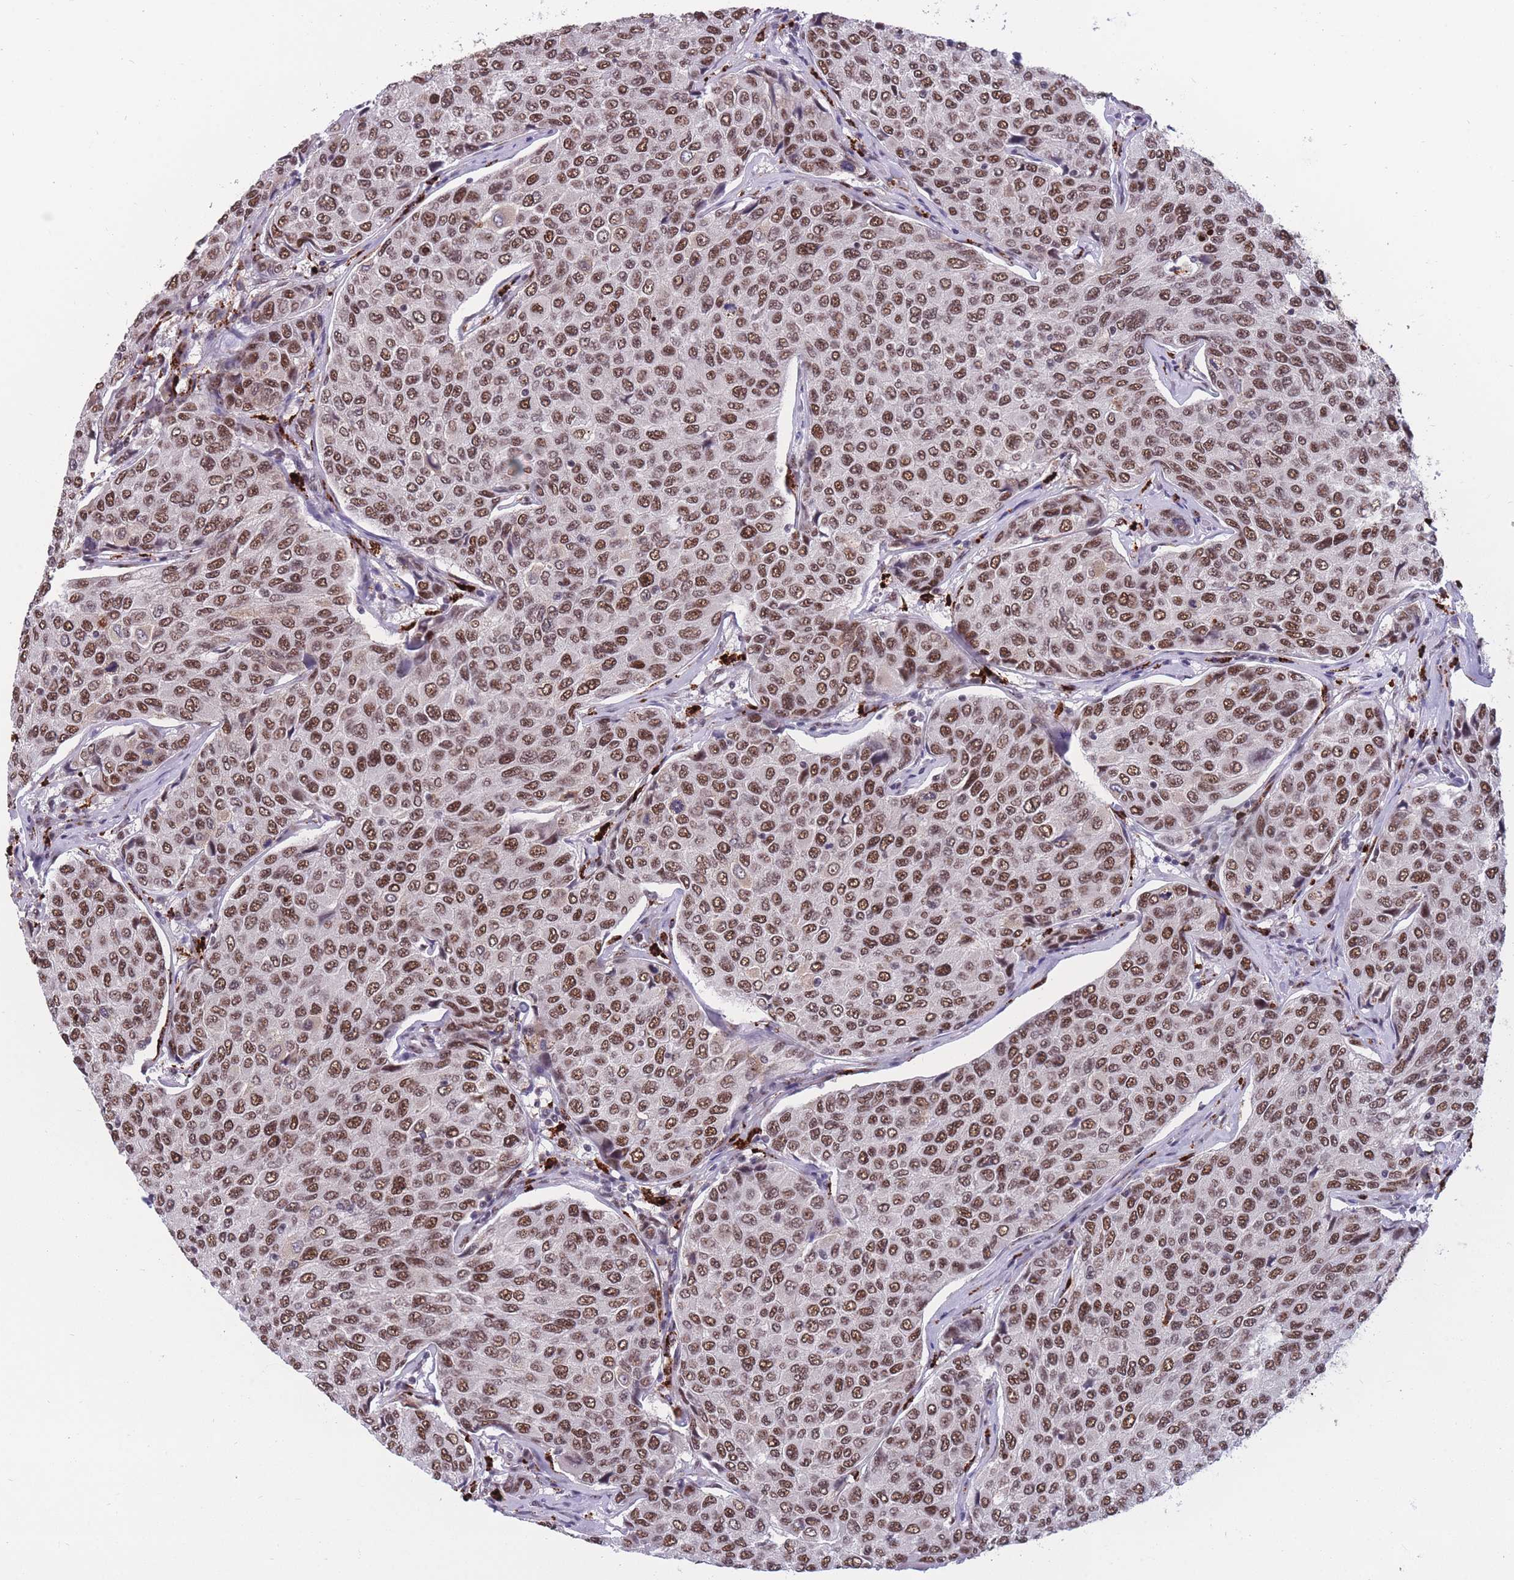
{"staining": {"intensity": "moderate", "quantity": ">75%", "location": "nuclear"}, "tissue": "breast cancer", "cell_type": "Tumor cells", "image_type": "cancer", "snomed": [{"axis": "morphology", "description": "Duct carcinoma"}, {"axis": "topography", "description": "Breast"}], "caption": "Moderate nuclear positivity is identified in approximately >75% of tumor cells in breast invasive ductal carcinoma.", "gene": "PRPF19", "patient": {"sex": "female", "age": 55}}